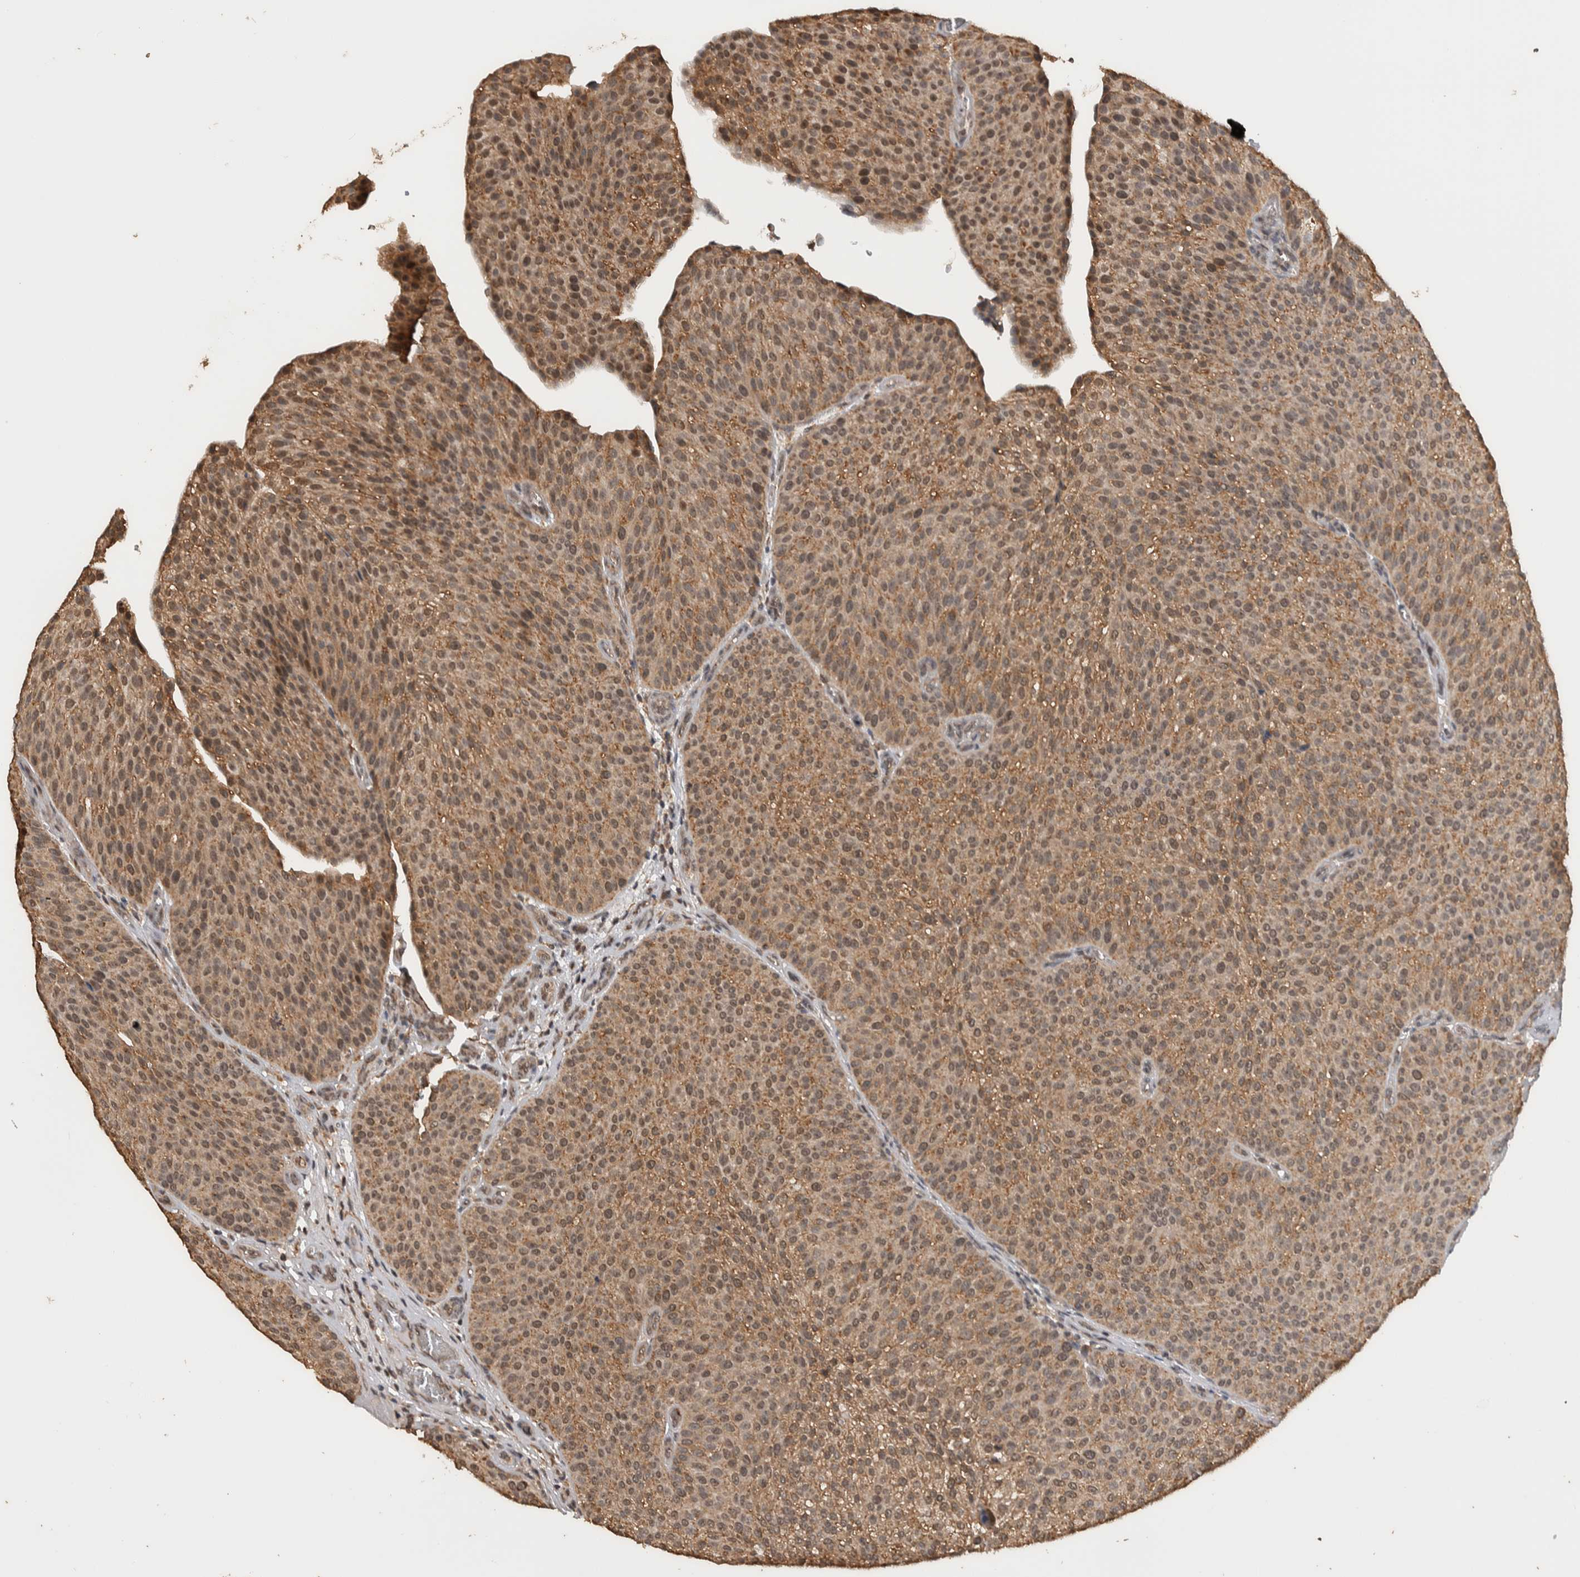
{"staining": {"intensity": "moderate", "quantity": ">75%", "location": "cytoplasmic/membranous,nuclear"}, "tissue": "urothelial cancer", "cell_type": "Tumor cells", "image_type": "cancer", "snomed": [{"axis": "morphology", "description": "Normal tissue, NOS"}, {"axis": "morphology", "description": "Urothelial carcinoma, Low grade"}, {"axis": "topography", "description": "Smooth muscle"}, {"axis": "topography", "description": "Urinary bladder"}], "caption": "Protein analysis of low-grade urothelial carcinoma tissue shows moderate cytoplasmic/membranous and nuclear expression in approximately >75% of tumor cells.", "gene": "DVL2", "patient": {"sex": "male", "age": 60}}